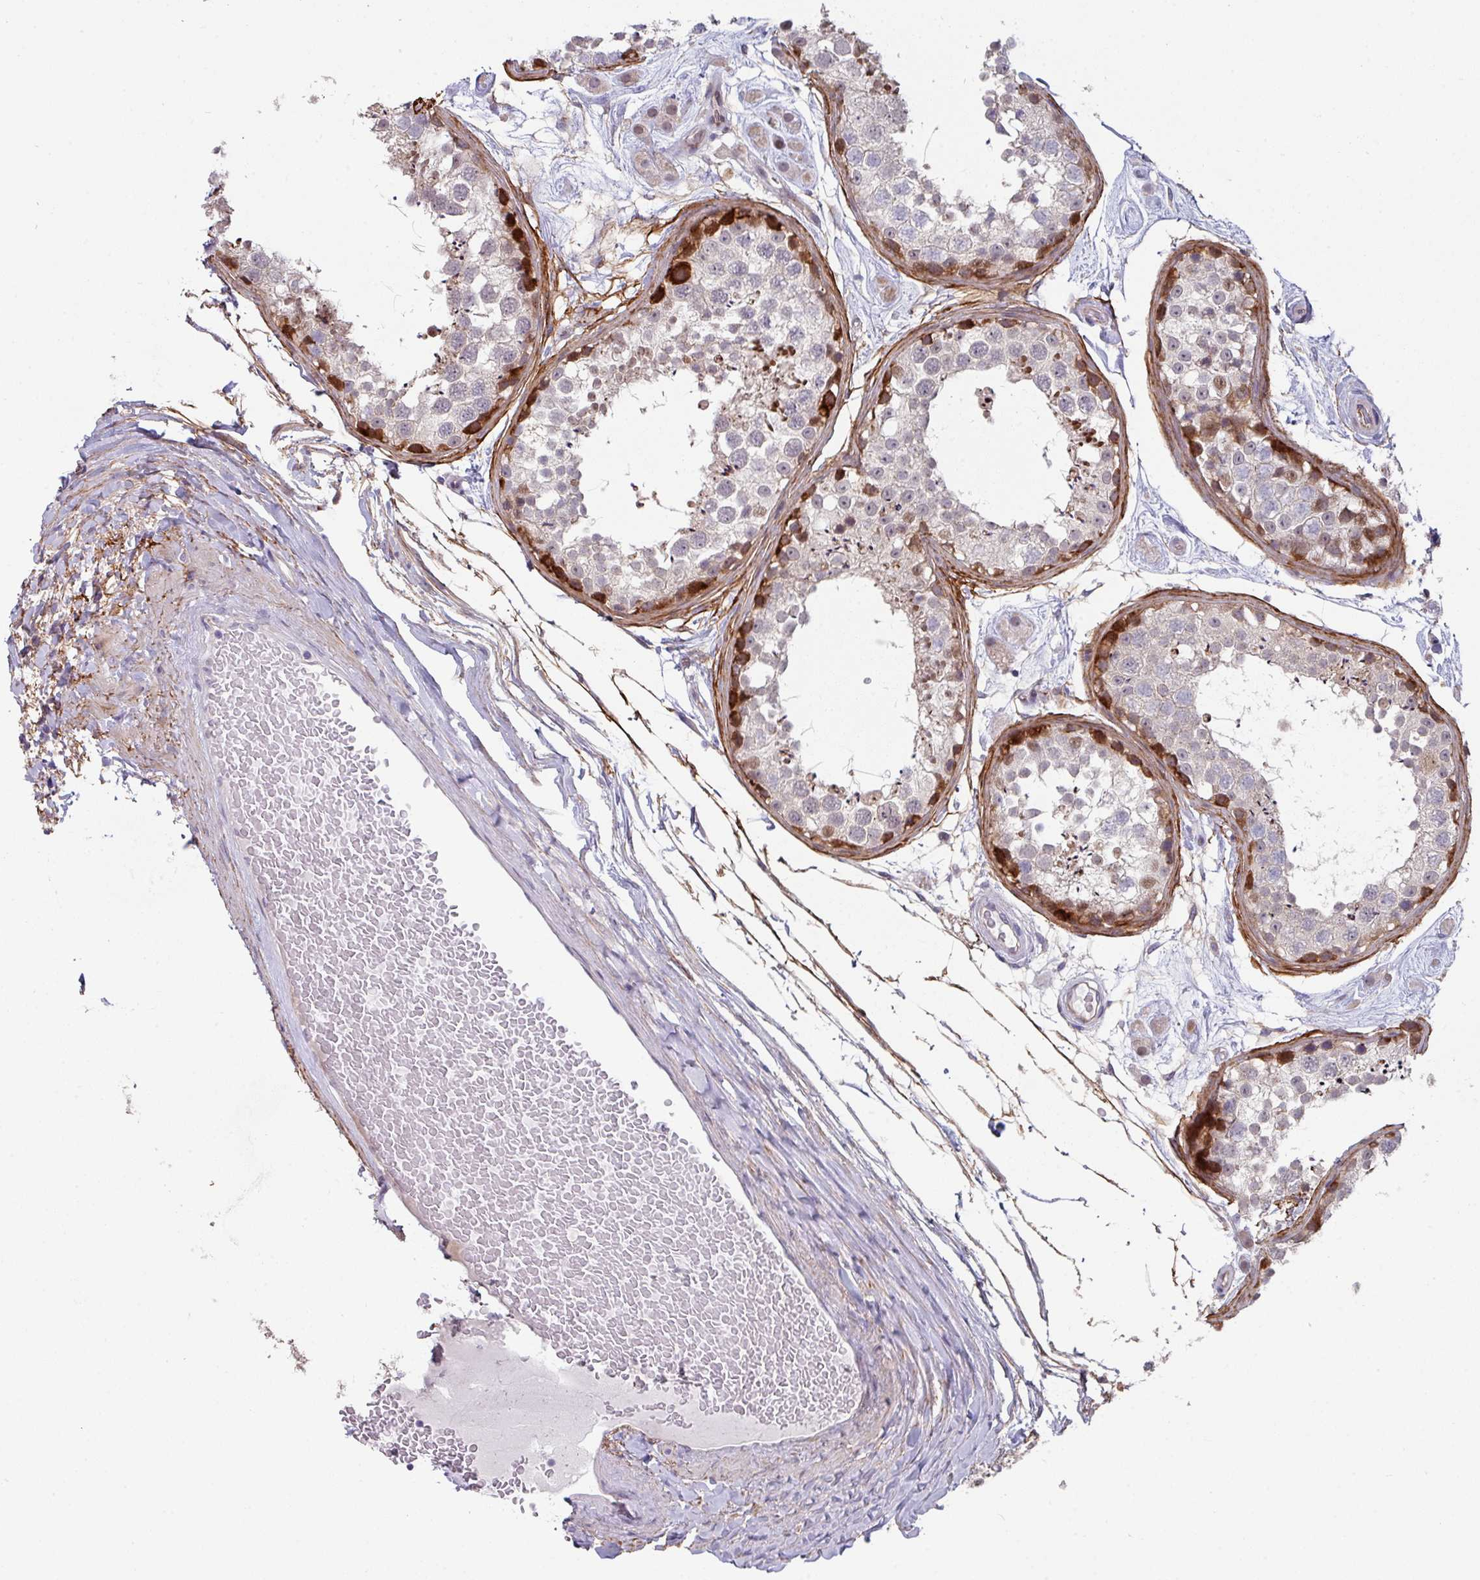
{"staining": {"intensity": "strong", "quantity": "<25%", "location": "cytoplasmic/membranous"}, "tissue": "testis", "cell_type": "Cells in seminiferous ducts", "image_type": "normal", "snomed": [{"axis": "morphology", "description": "Normal tissue, NOS"}, {"axis": "topography", "description": "Testis"}], "caption": "Protein expression analysis of normal testis demonstrates strong cytoplasmic/membranous staining in about <25% of cells in seminiferous ducts.", "gene": "C2orf16", "patient": {"sex": "male", "age": 25}}